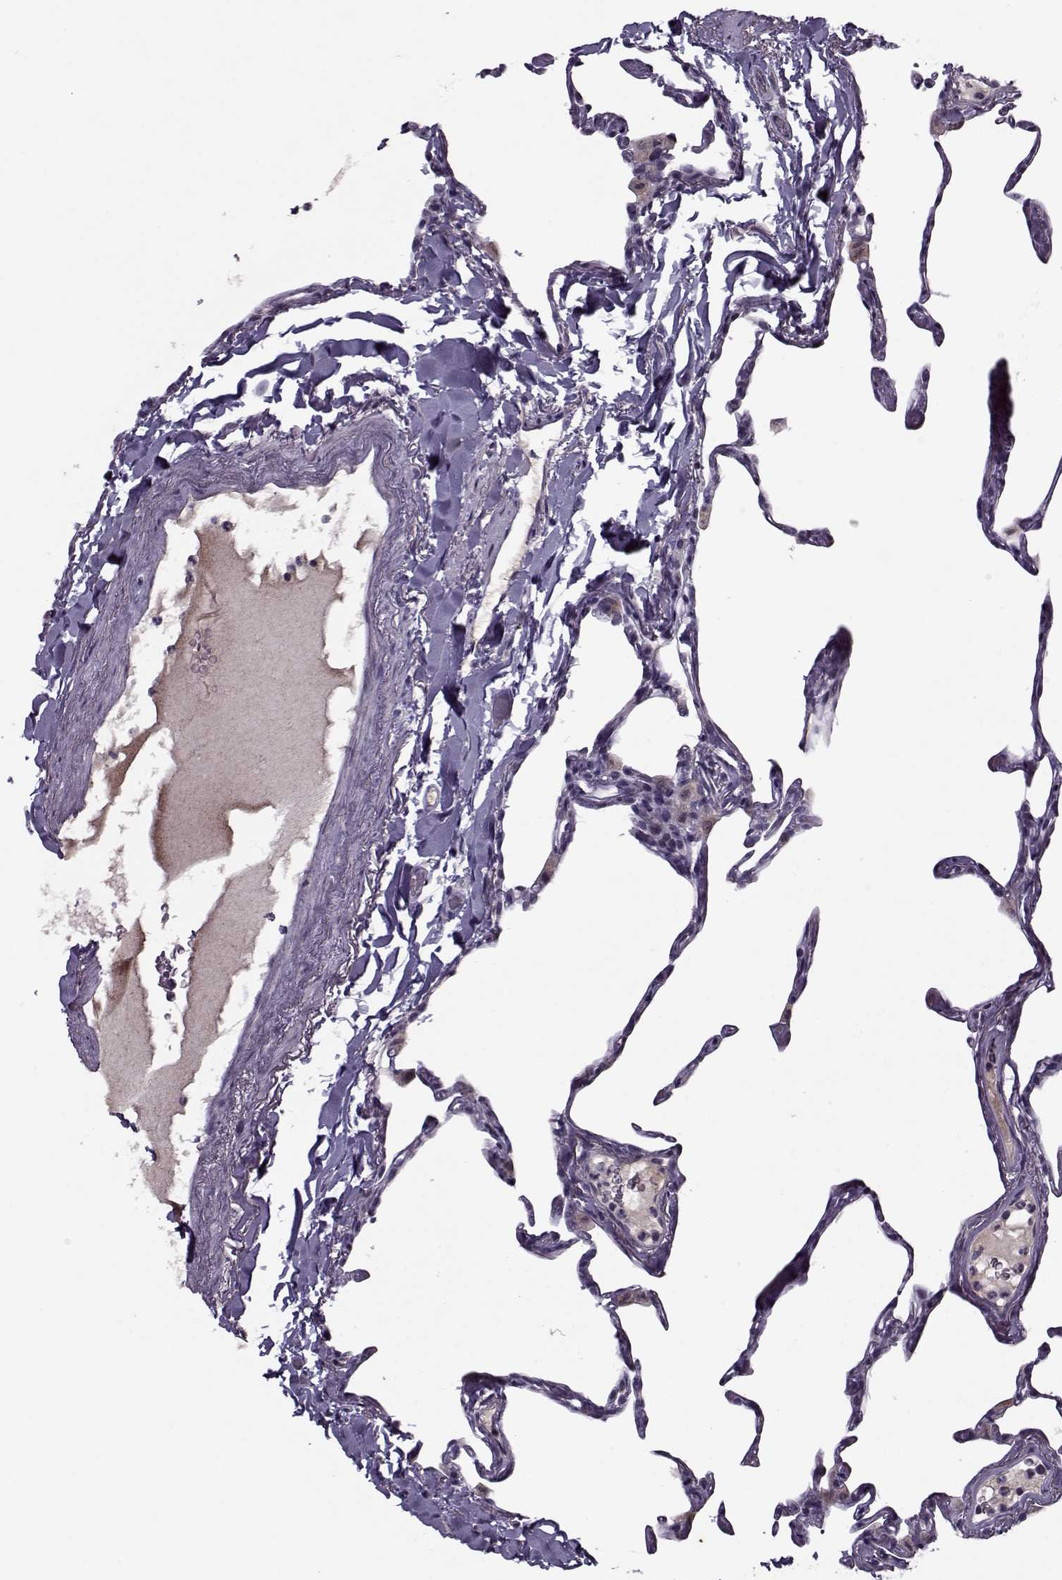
{"staining": {"intensity": "negative", "quantity": "none", "location": "none"}, "tissue": "lung", "cell_type": "Alveolar cells", "image_type": "normal", "snomed": [{"axis": "morphology", "description": "Normal tissue, NOS"}, {"axis": "topography", "description": "Lung"}], "caption": "Immunohistochemistry (IHC) of normal lung demonstrates no positivity in alveolar cells.", "gene": "KRT9", "patient": {"sex": "male", "age": 65}}